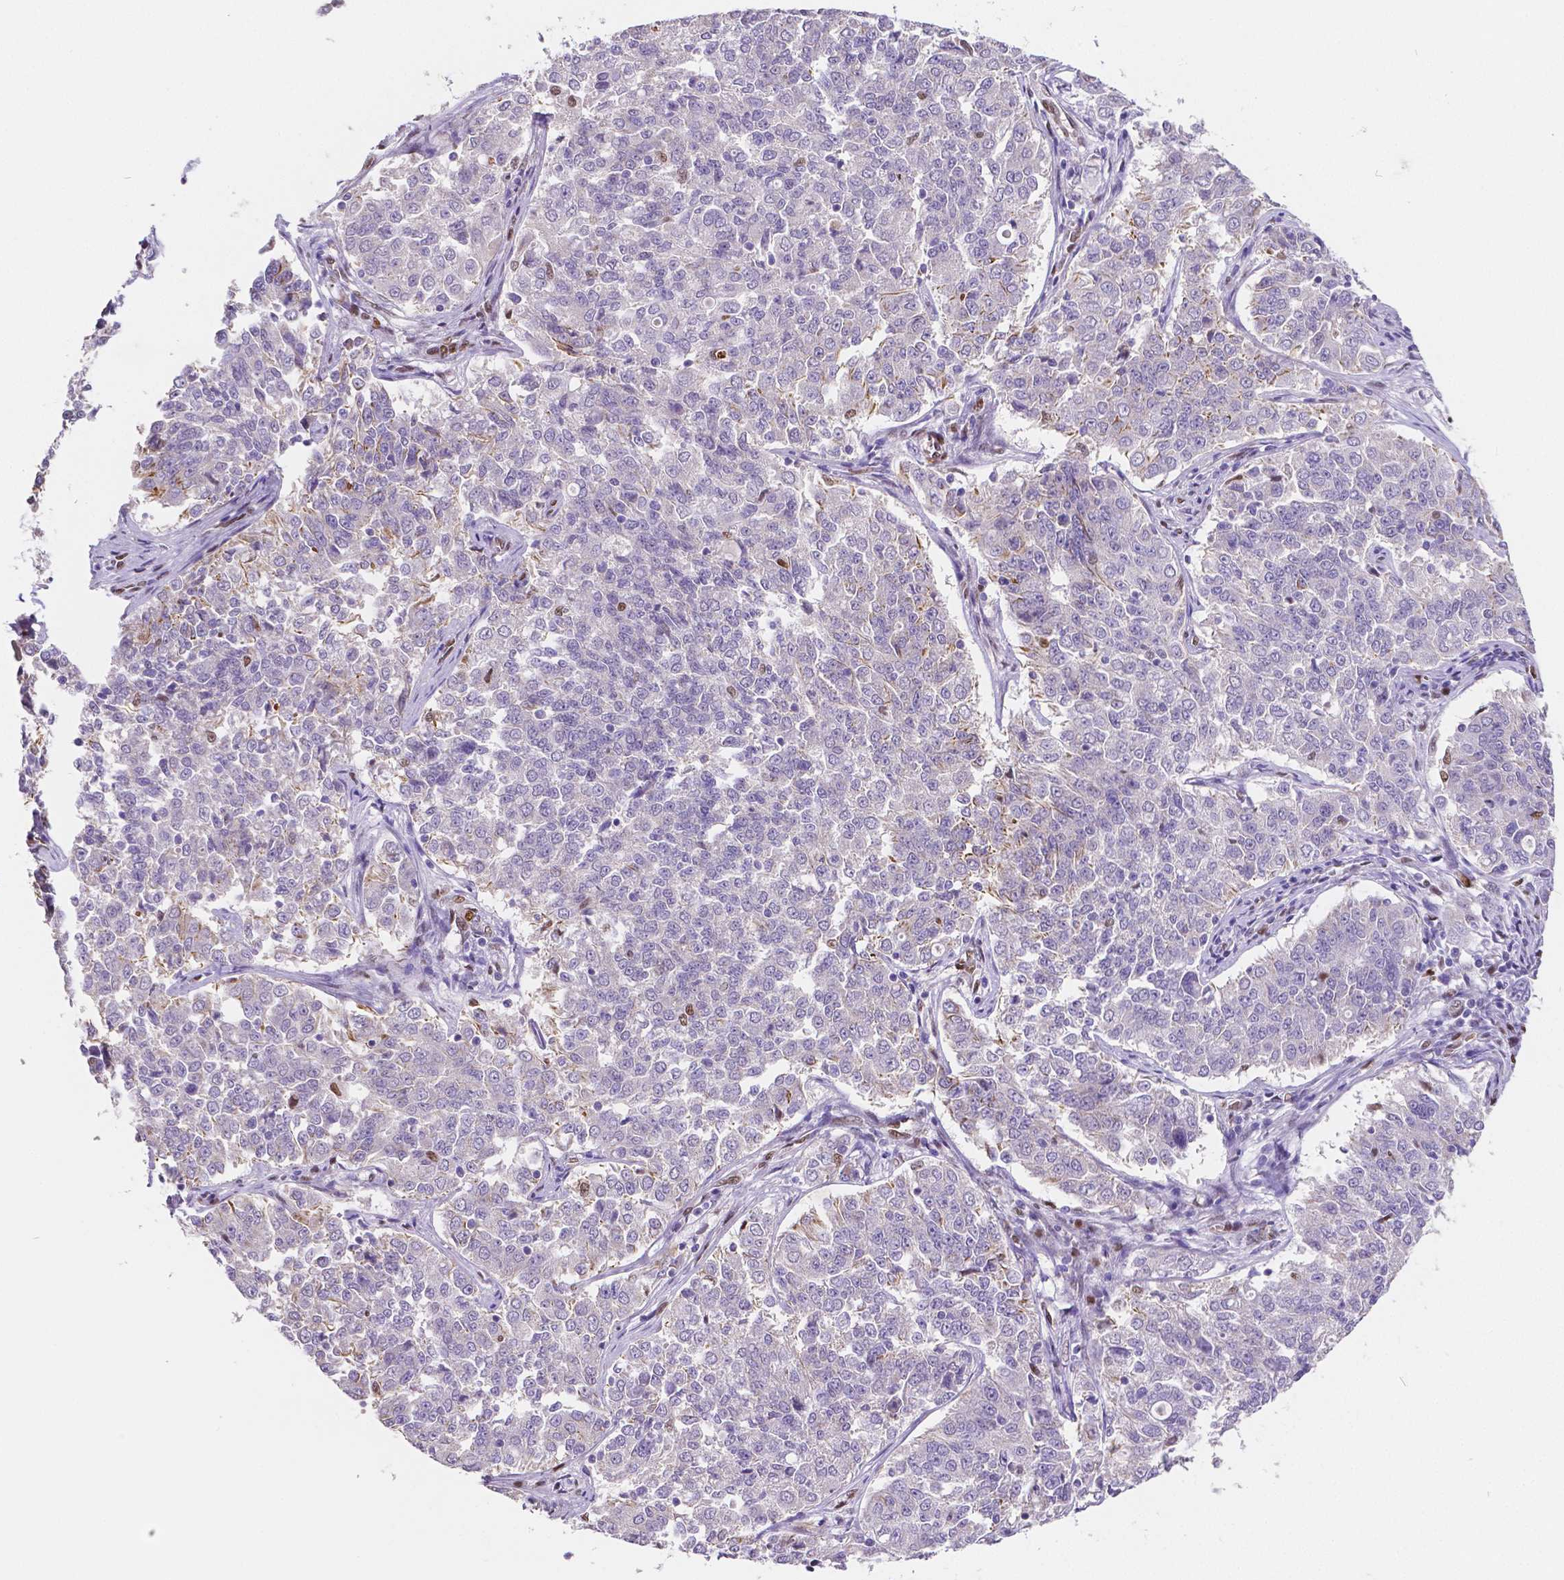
{"staining": {"intensity": "negative", "quantity": "none", "location": "none"}, "tissue": "endometrial cancer", "cell_type": "Tumor cells", "image_type": "cancer", "snomed": [{"axis": "morphology", "description": "Adenocarcinoma, NOS"}, {"axis": "topography", "description": "Endometrium"}], "caption": "High power microscopy micrograph of an IHC photomicrograph of endometrial adenocarcinoma, revealing no significant expression in tumor cells.", "gene": "MEF2C", "patient": {"sex": "female", "age": 43}}